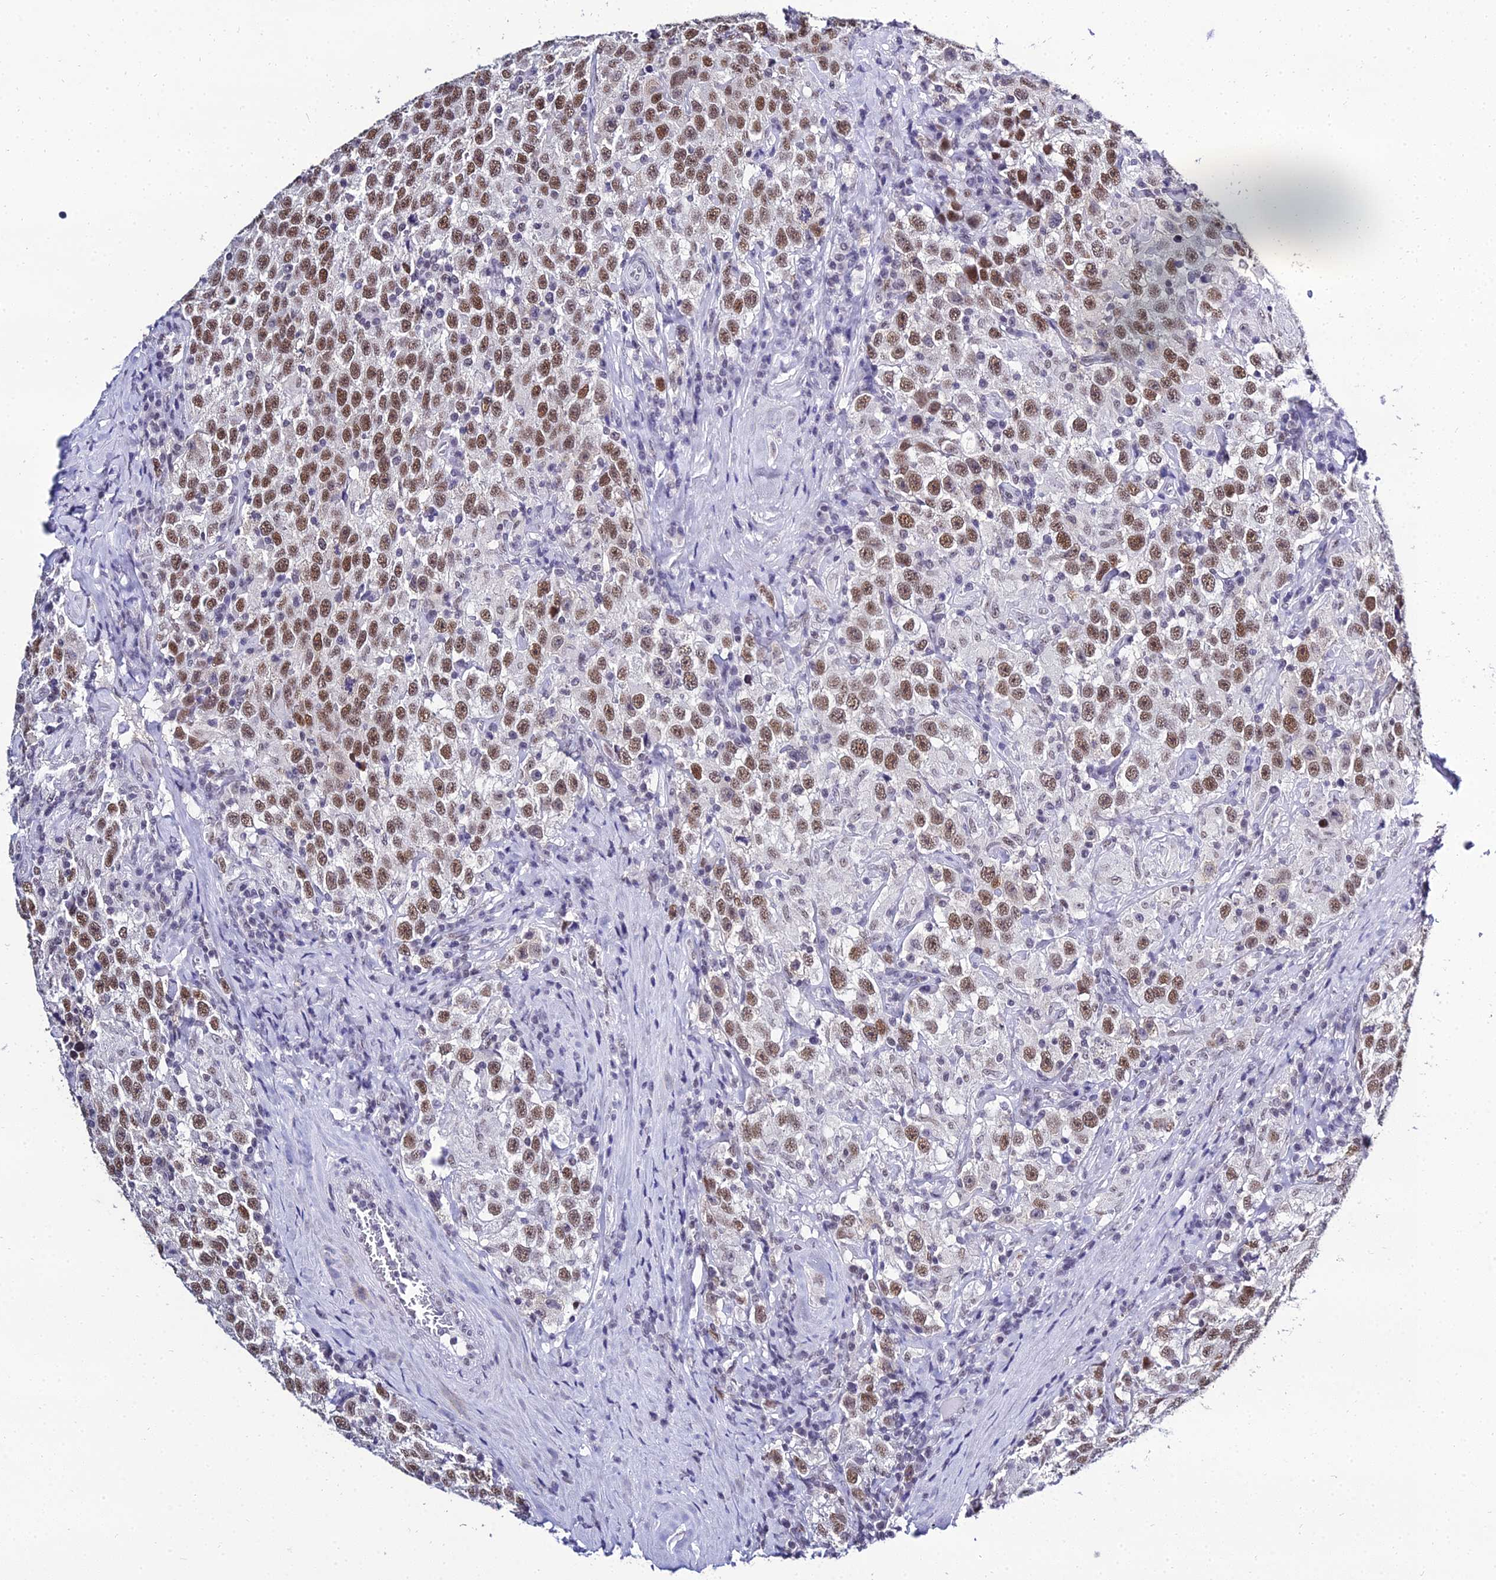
{"staining": {"intensity": "moderate", "quantity": ">75%", "location": "nuclear"}, "tissue": "testis cancer", "cell_type": "Tumor cells", "image_type": "cancer", "snomed": [{"axis": "morphology", "description": "Seminoma, NOS"}, {"axis": "topography", "description": "Testis"}], "caption": "Testis cancer was stained to show a protein in brown. There is medium levels of moderate nuclear staining in about >75% of tumor cells. The staining was performed using DAB (3,3'-diaminobenzidine) to visualize the protein expression in brown, while the nuclei were stained in blue with hematoxylin (Magnification: 20x).", "gene": "PPP4R2", "patient": {"sex": "male", "age": 41}}